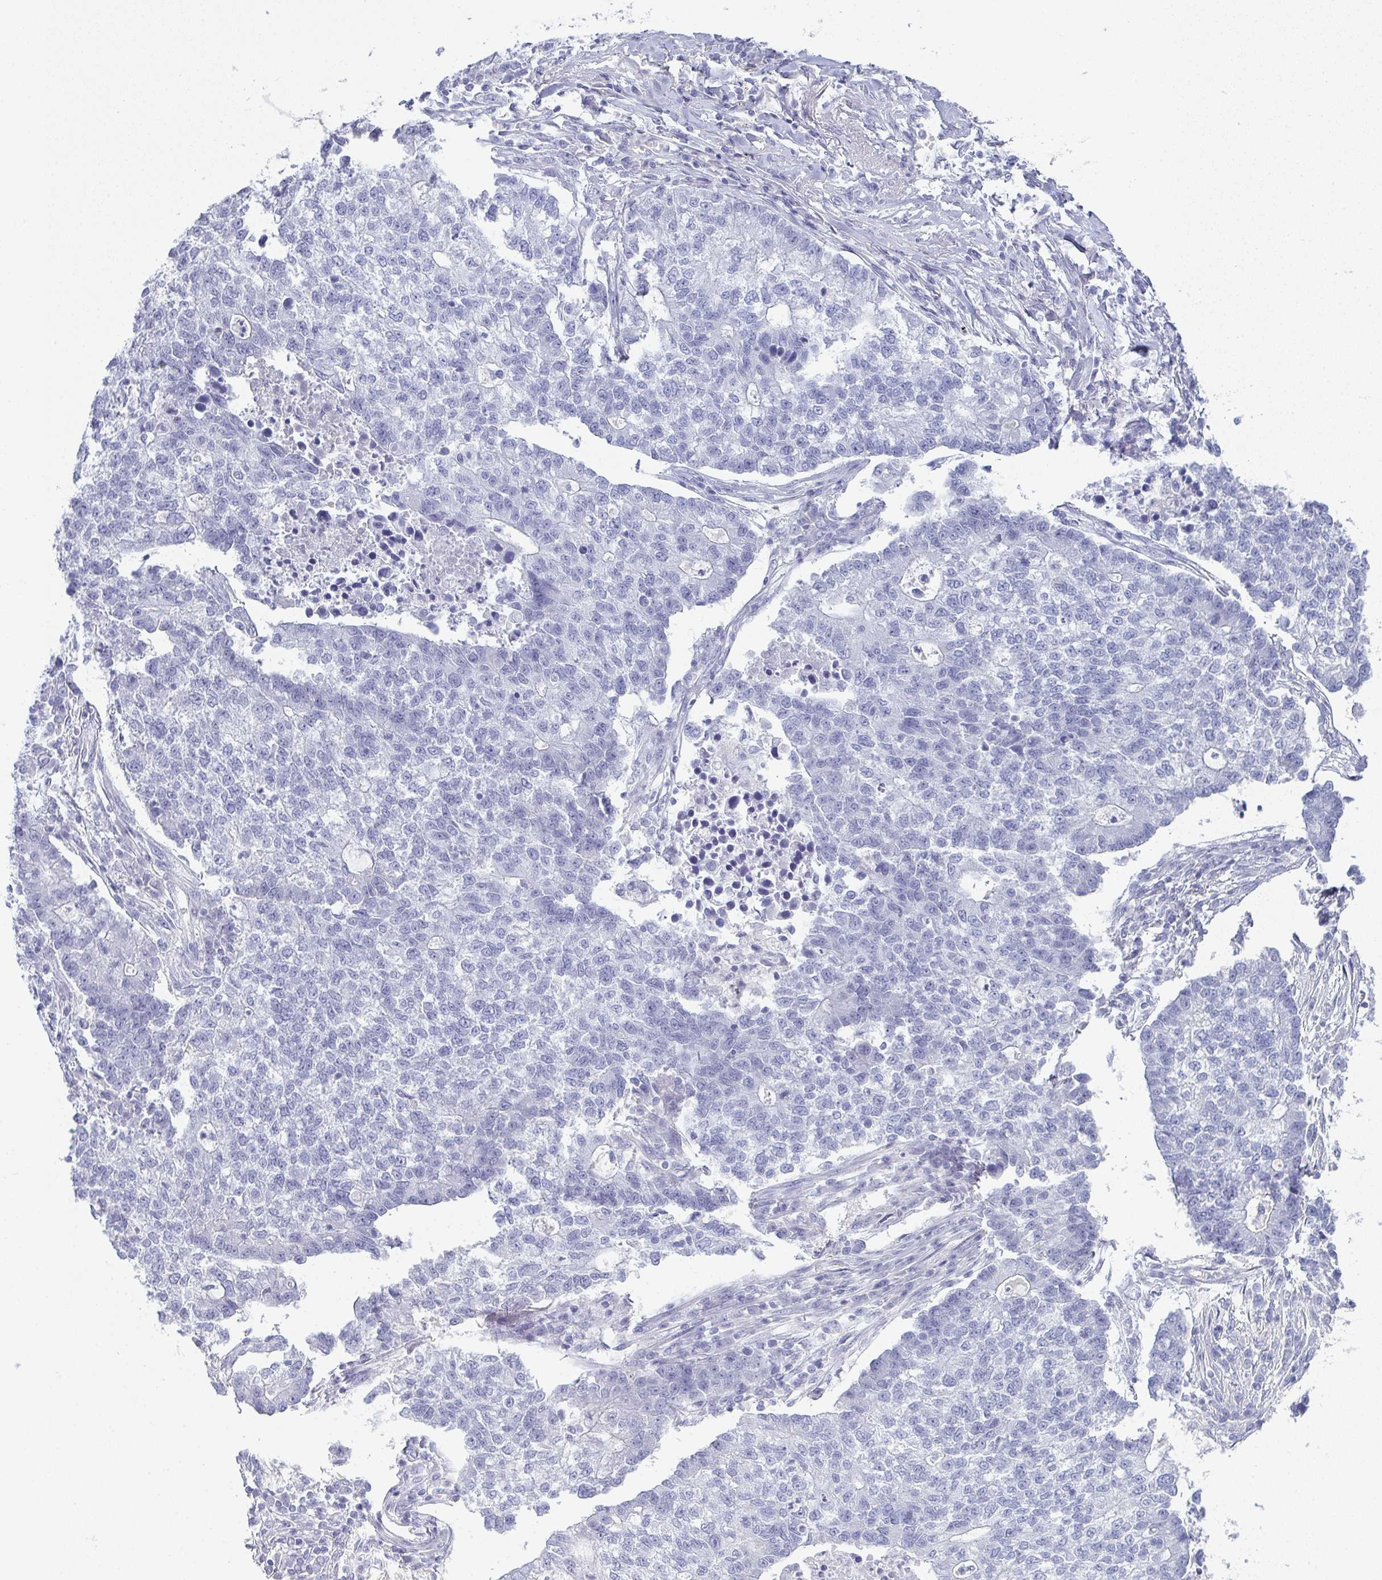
{"staining": {"intensity": "negative", "quantity": "none", "location": "none"}, "tissue": "lung cancer", "cell_type": "Tumor cells", "image_type": "cancer", "snomed": [{"axis": "morphology", "description": "Adenocarcinoma, NOS"}, {"axis": "topography", "description": "Lung"}], "caption": "The histopathology image demonstrates no significant positivity in tumor cells of lung cancer (adenocarcinoma).", "gene": "SLC36A2", "patient": {"sex": "male", "age": 57}}